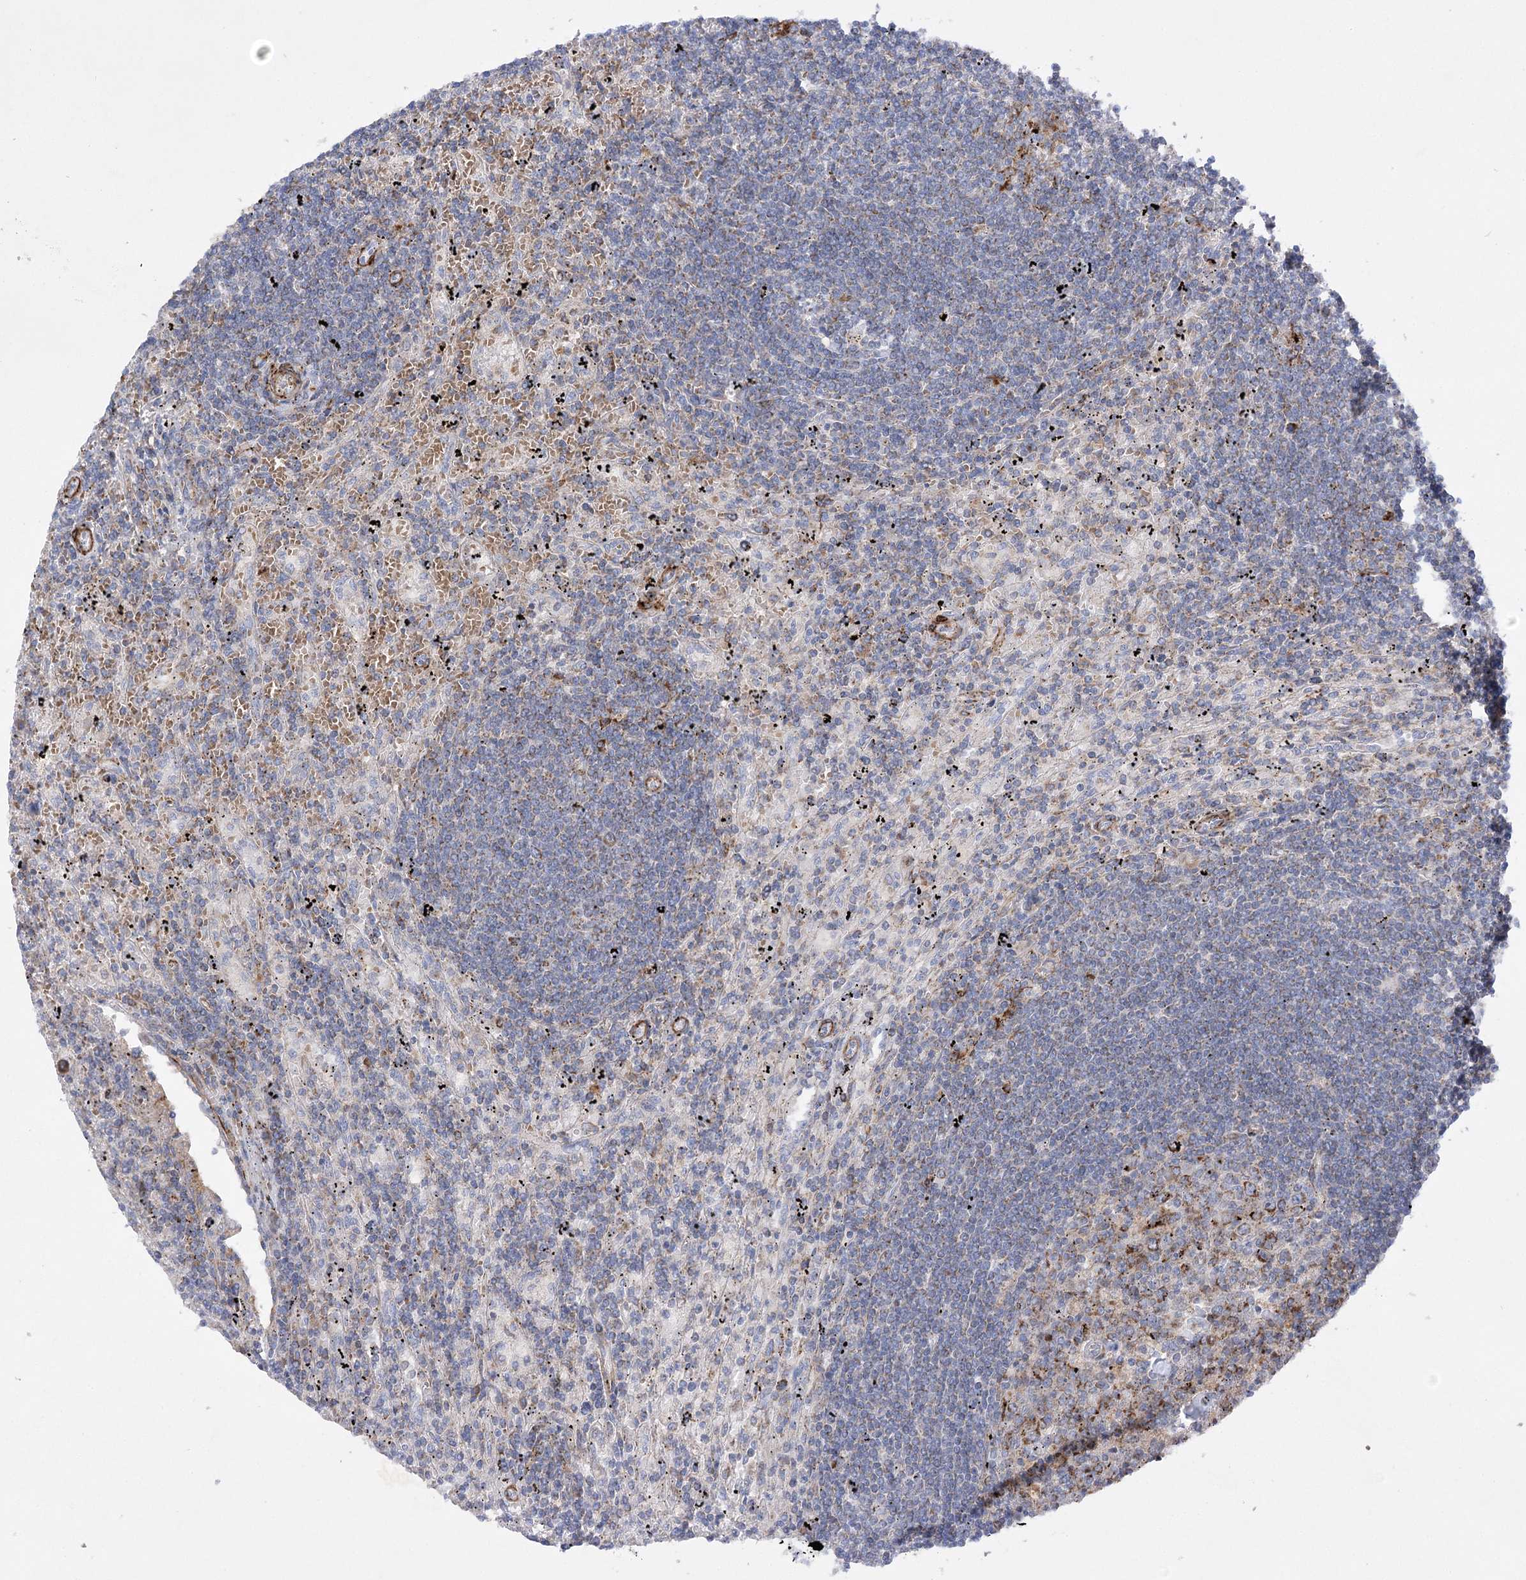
{"staining": {"intensity": "negative", "quantity": "none", "location": "none"}, "tissue": "lymphoma", "cell_type": "Tumor cells", "image_type": "cancer", "snomed": [{"axis": "morphology", "description": "Malignant lymphoma, non-Hodgkin's type, Low grade"}, {"axis": "topography", "description": "Spleen"}], "caption": "The IHC image has no significant staining in tumor cells of lymphoma tissue.", "gene": "COX15", "patient": {"sex": "male", "age": 76}}